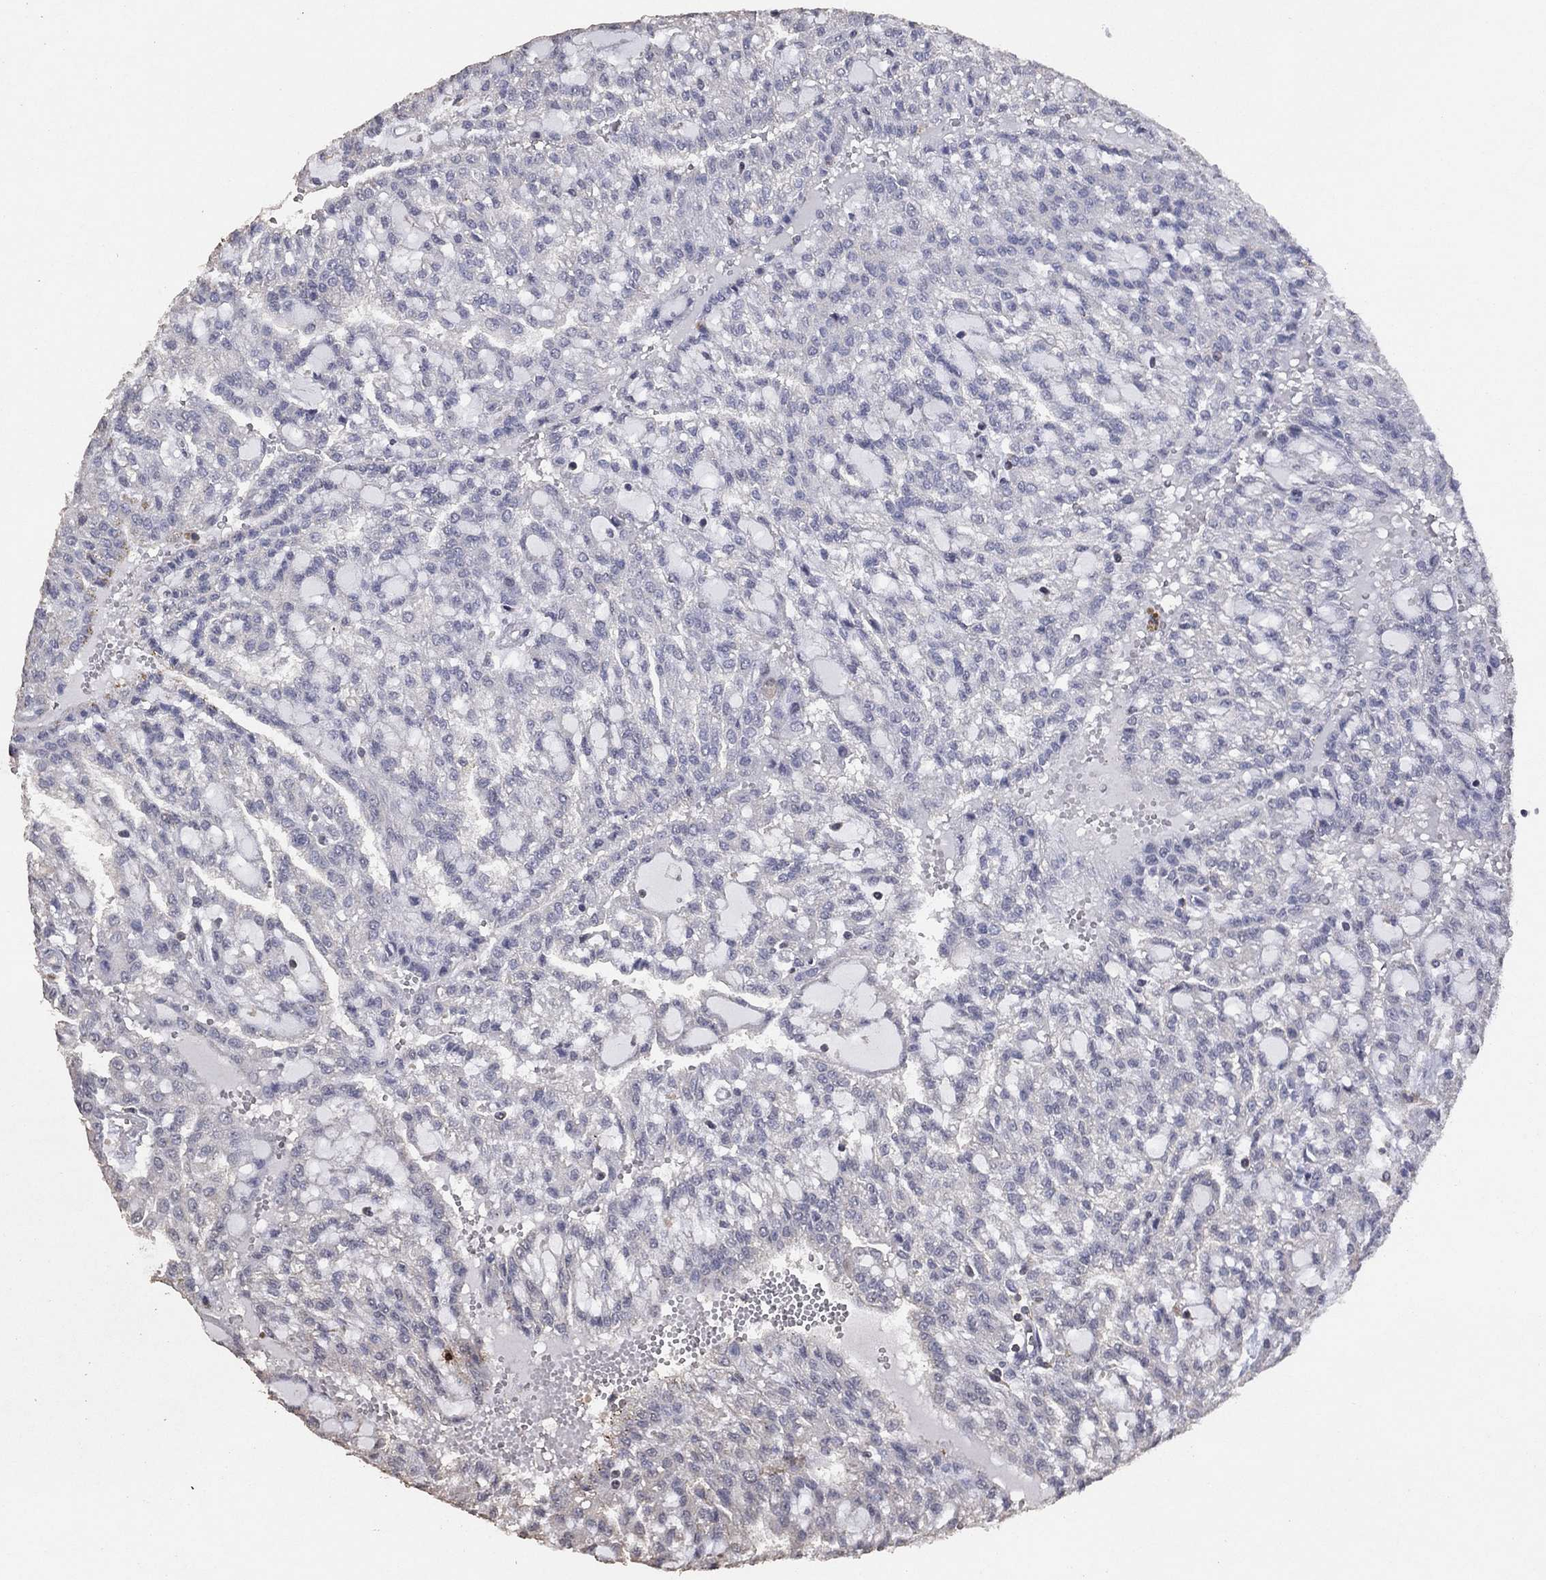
{"staining": {"intensity": "negative", "quantity": "none", "location": "none"}, "tissue": "renal cancer", "cell_type": "Tumor cells", "image_type": "cancer", "snomed": [{"axis": "morphology", "description": "Adenocarcinoma, NOS"}, {"axis": "topography", "description": "Kidney"}], "caption": "The photomicrograph reveals no significant positivity in tumor cells of adenocarcinoma (renal). (Brightfield microscopy of DAB (3,3'-diaminobenzidine) IHC at high magnification).", "gene": "ADPRHL1", "patient": {"sex": "male", "age": 63}}